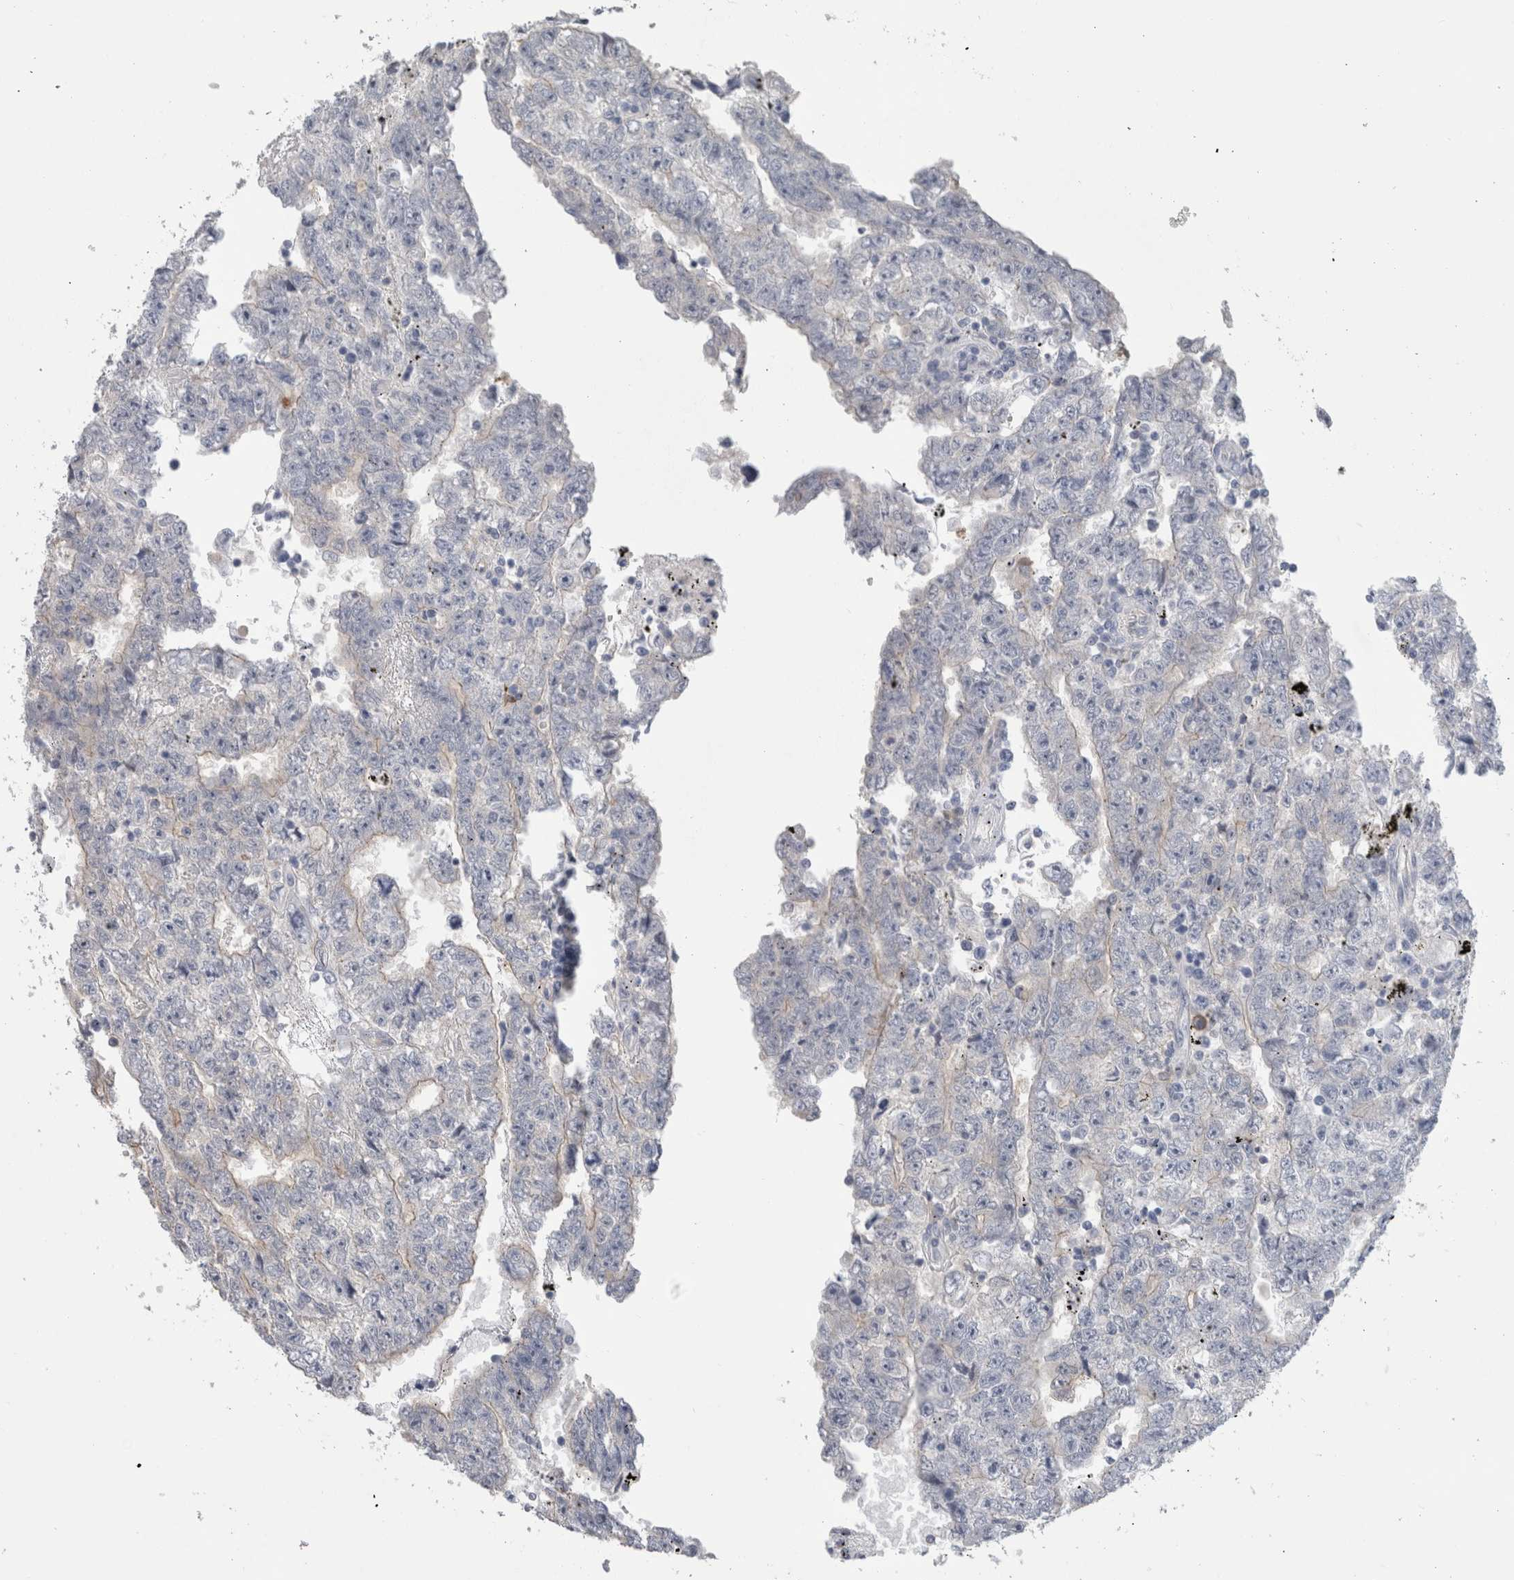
{"staining": {"intensity": "negative", "quantity": "none", "location": "none"}, "tissue": "testis cancer", "cell_type": "Tumor cells", "image_type": "cancer", "snomed": [{"axis": "morphology", "description": "Carcinoma, Embryonal, NOS"}, {"axis": "topography", "description": "Testis"}], "caption": "Human embryonal carcinoma (testis) stained for a protein using immunohistochemistry (IHC) reveals no positivity in tumor cells.", "gene": "SCRN1", "patient": {"sex": "male", "age": 25}}